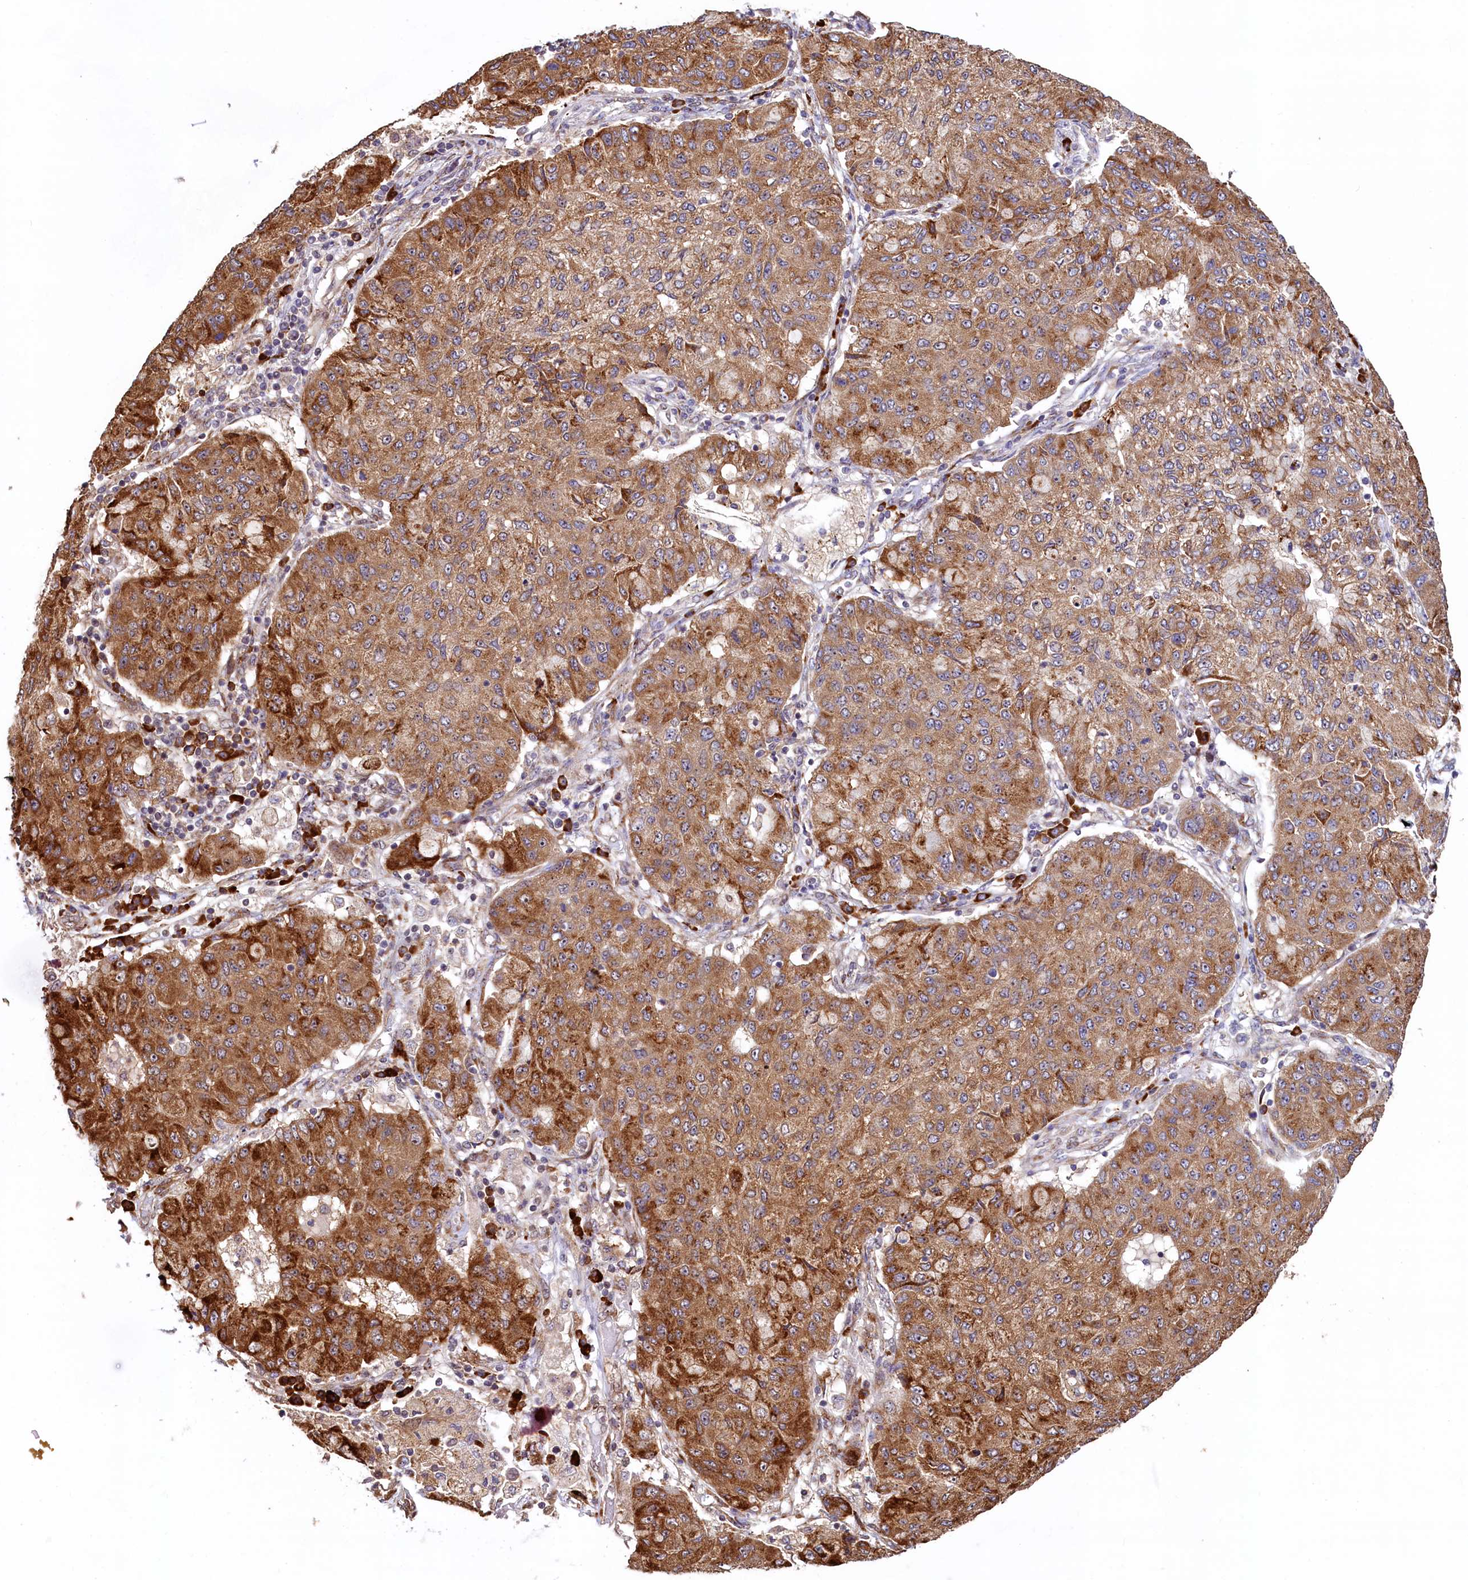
{"staining": {"intensity": "moderate", "quantity": ">75%", "location": "cytoplasmic/membranous"}, "tissue": "lung cancer", "cell_type": "Tumor cells", "image_type": "cancer", "snomed": [{"axis": "morphology", "description": "Squamous cell carcinoma, NOS"}, {"axis": "topography", "description": "Lung"}], "caption": "Brown immunohistochemical staining in lung squamous cell carcinoma displays moderate cytoplasmic/membranous expression in about >75% of tumor cells.", "gene": "C5orf15", "patient": {"sex": "male", "age": 74}}